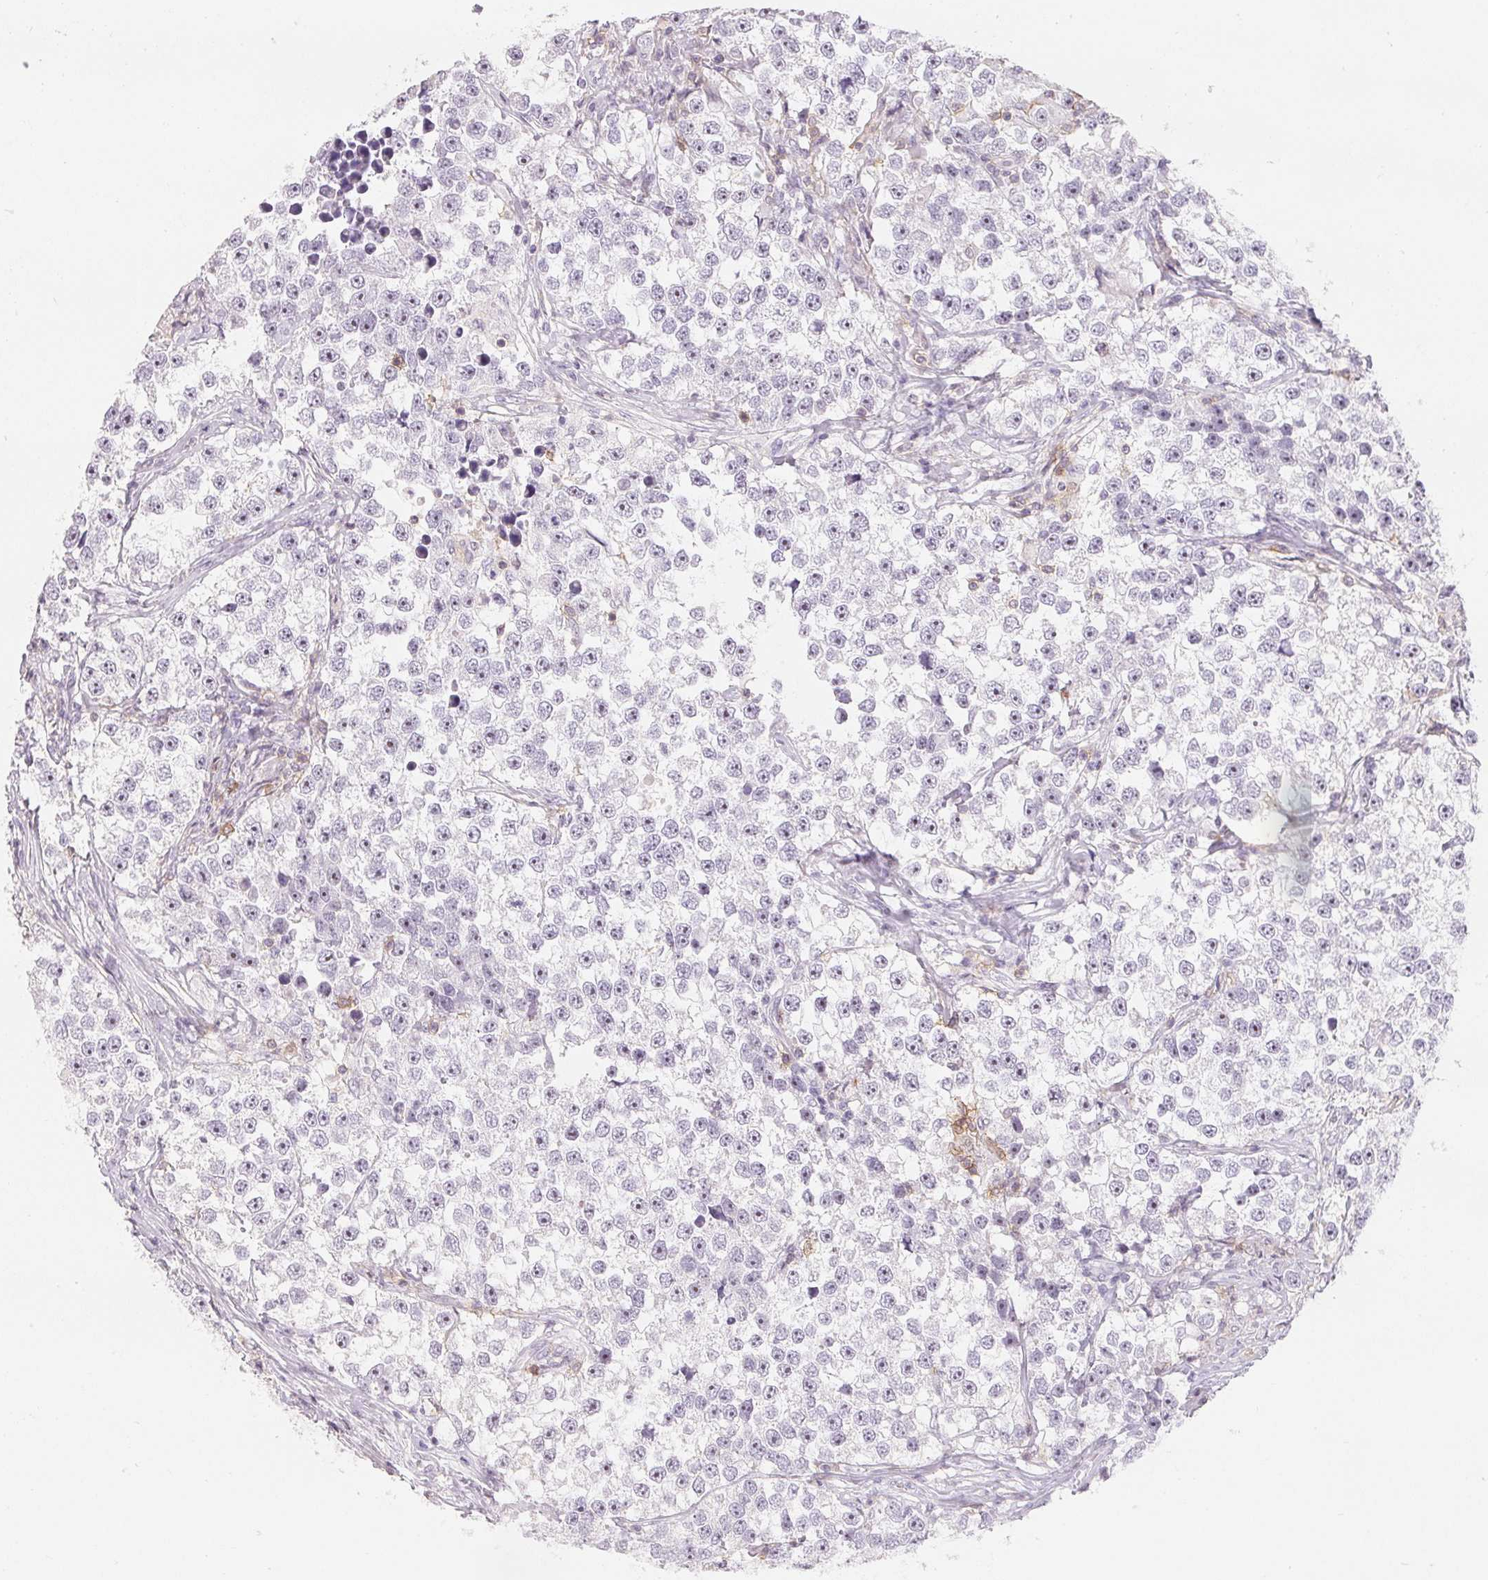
{"staining": {"intensity": "negative", "quantity": "none", "location": "none"}, "tissue": "testis cancer", "cell_type": "Tumor cells", "image_type": "cancer", "snomed": [{"axis": "morphology", "description": "Seminoma, NOS"}, {"axis": "topography", "description": "Testis"}], "caption": "The image reveals no significant positivity in tumor cells of testis cancer (seminoma).", "gene": "CD69", "patient": {"sex": "male", "age": 46}}